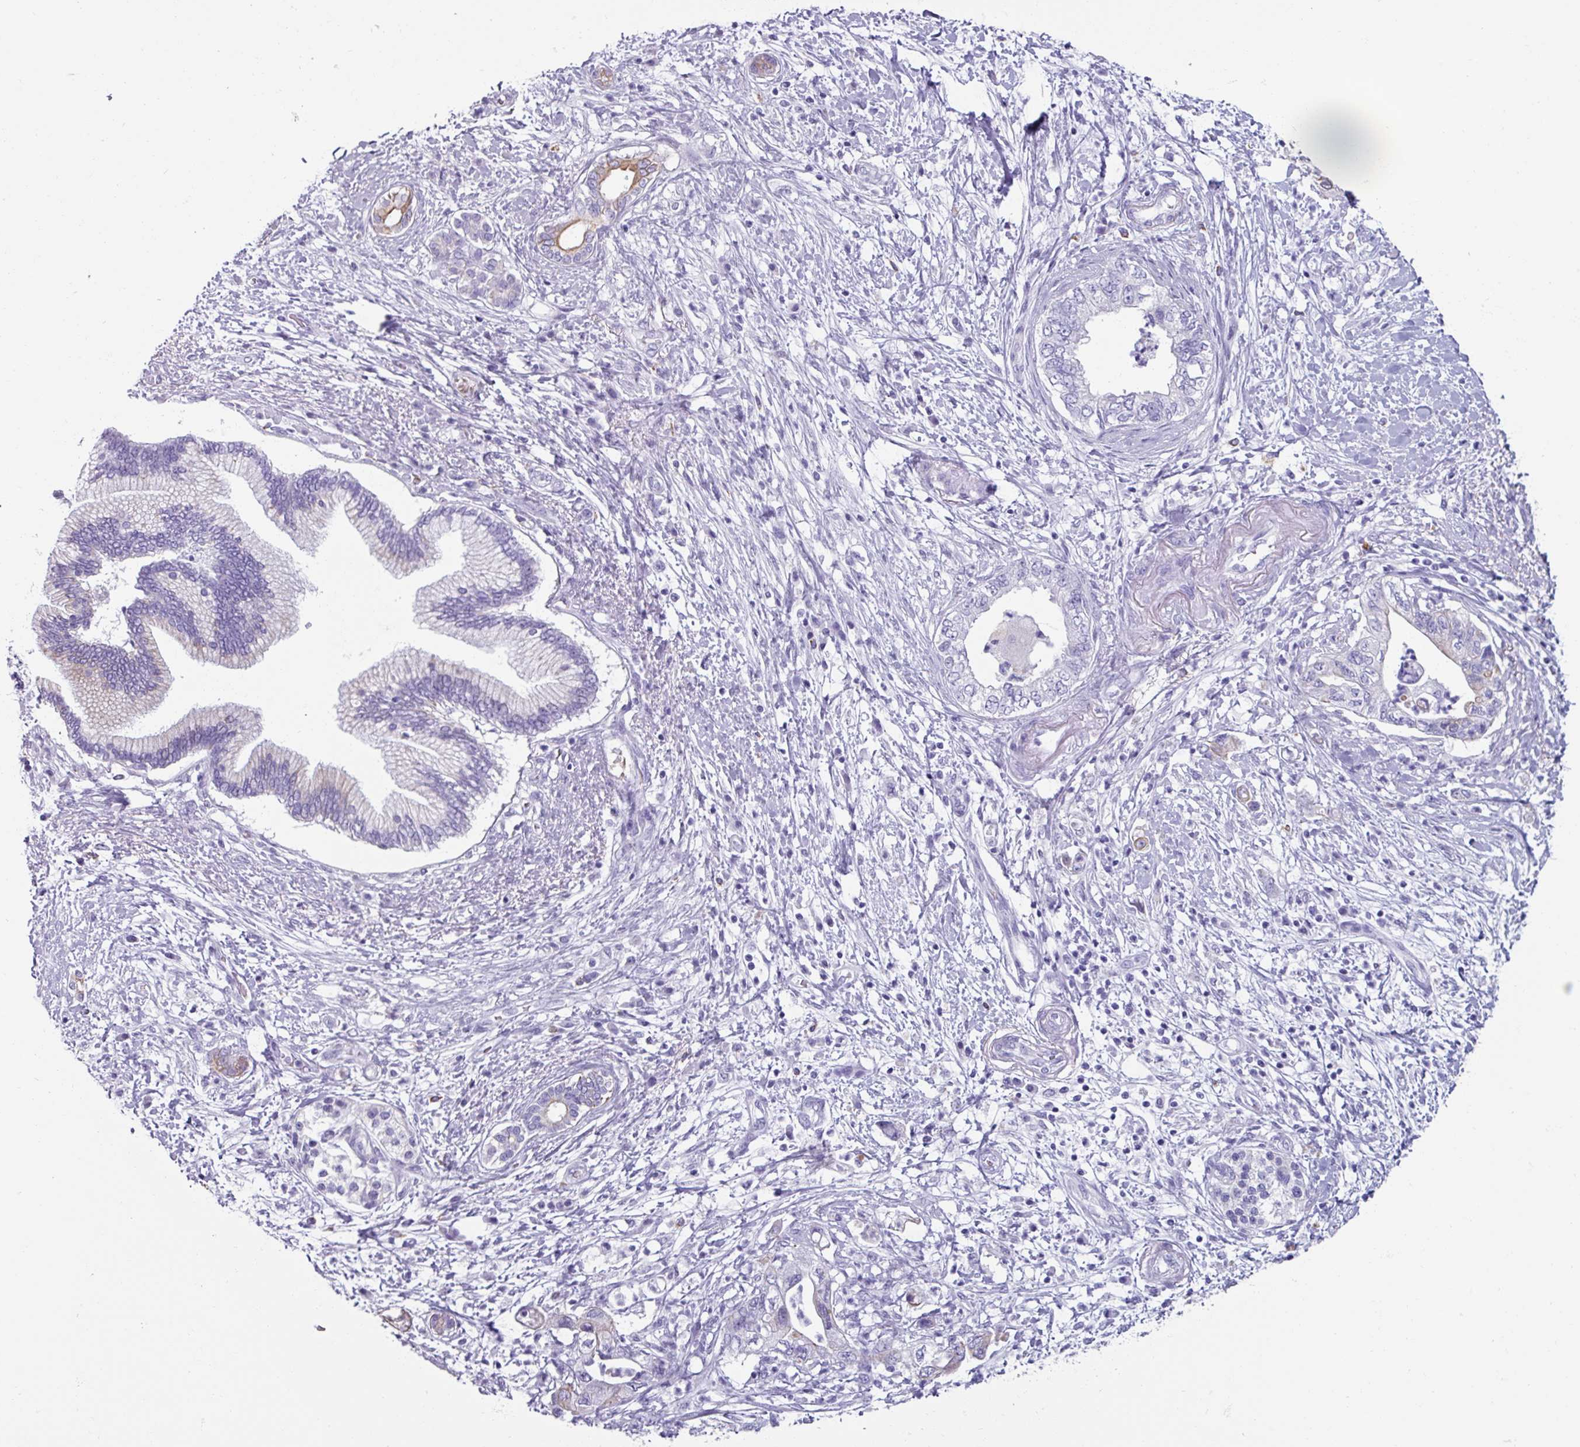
{"staining": {"intensity": "negative", "quantity": "none", "location": "none"}, "tissue": "pancreatic cancer", "cell_type": "Tumor cells", "image_type": "cancer", "snomed": [{"axis": "morphology", "description": "Adenocarcinoma, NOS"}, {"axis": "topography", "description": "Pancreas"}], "caption": "This photomicrograph is of pancreatic cancer (adenocarcinoma) stained with immunohistochemistry (IHC) to label a protein in brown with the nuclei are counter-stained blue. There is no expression in tumor cells.", "gene": "SPESP1", "patient": {"sex": "female", "age": 73}}